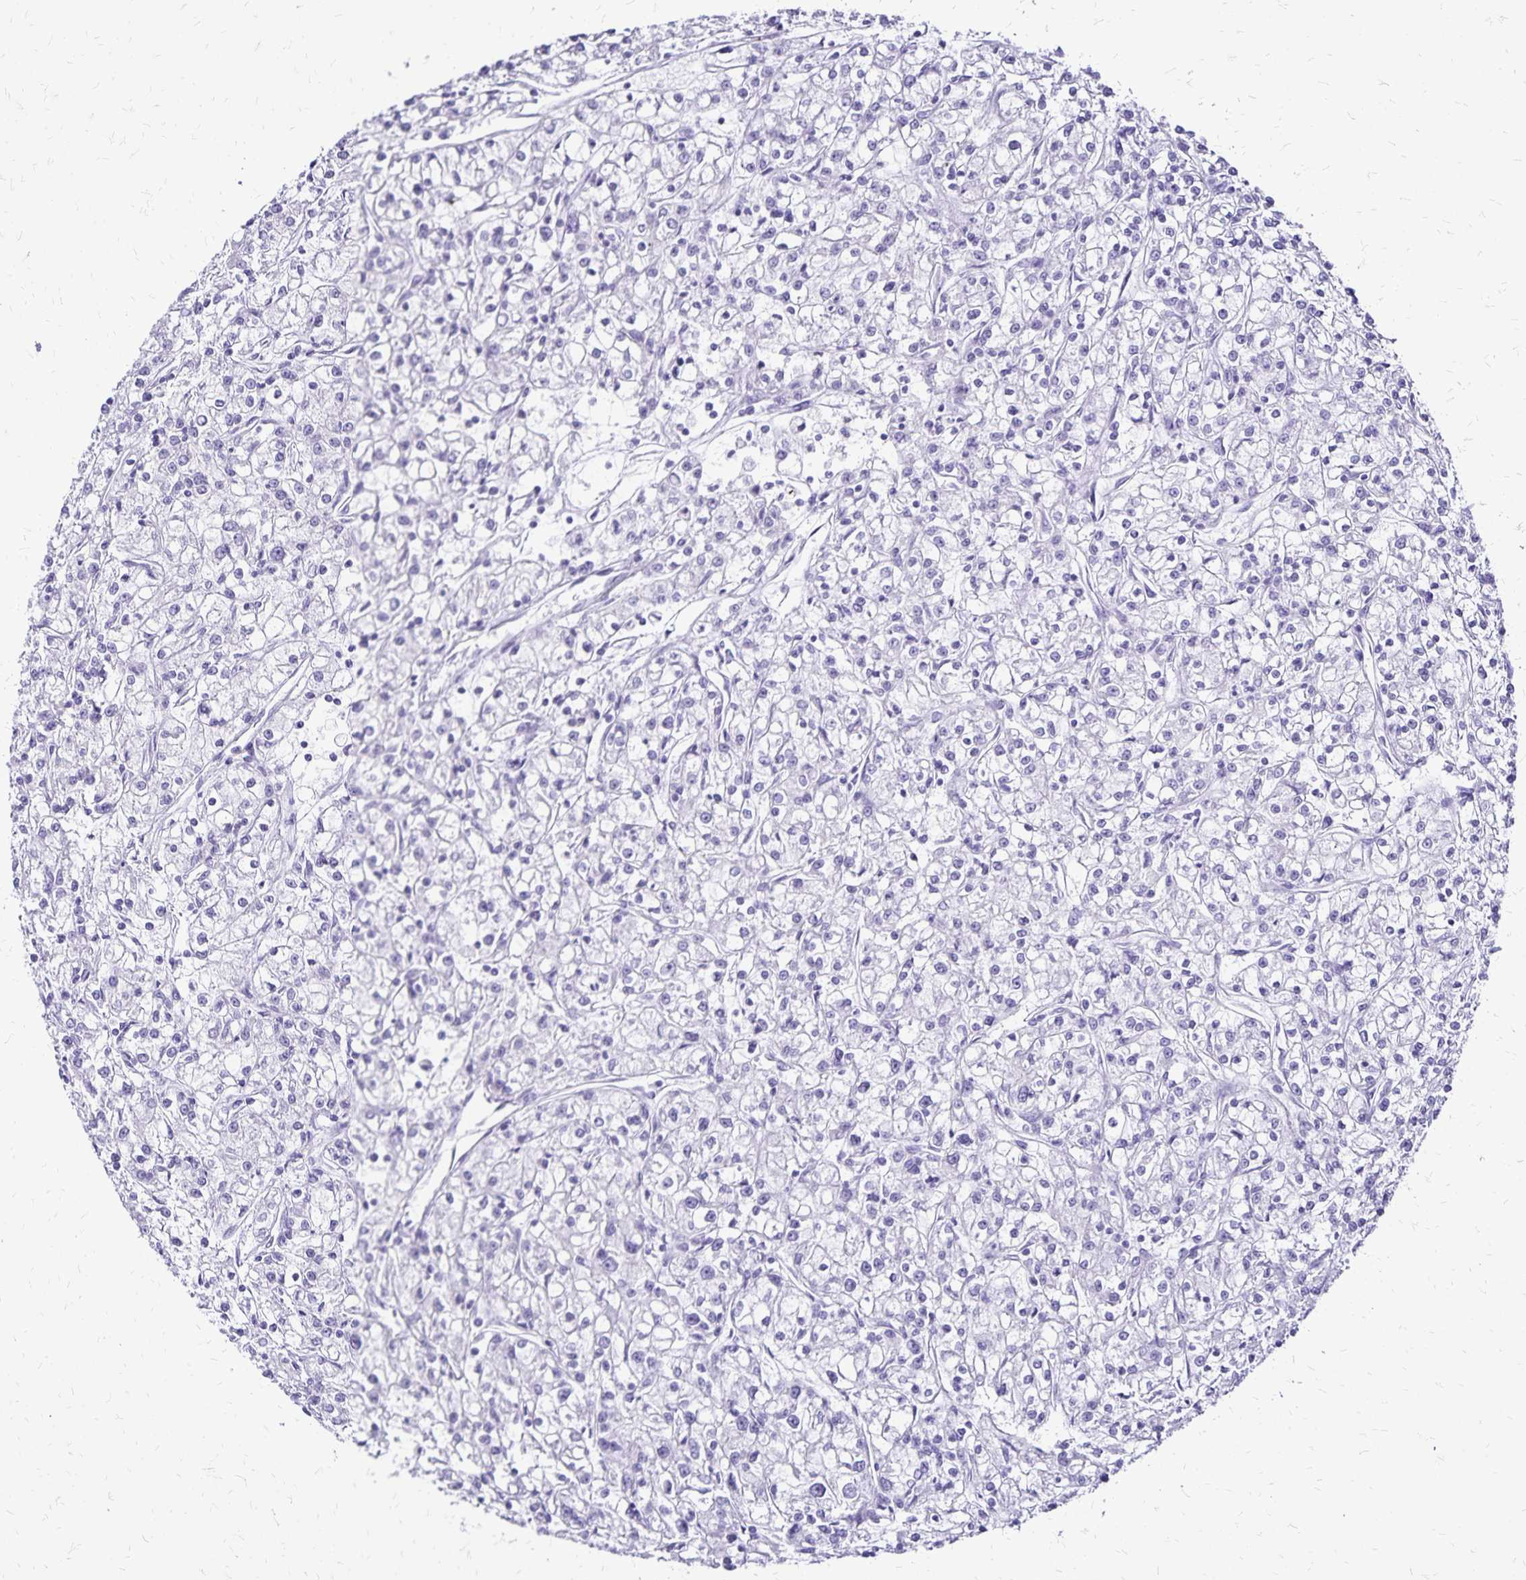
{"staining": {"intensity": "negative", "quantity": "none", "location": "none"}, "tissue": "renal cancer", "cell_type": "Tumor cells", "image_type": "cancer", "snomed": [{"axis": "morphology", "description": "Adenocarcinoma, NOS"}, {"axis": "topography", "description": "Kidney"}], "caption": "Immunohistochemistry (IHC) photomicrograph of human renal adenocarcinoma stained for a protein (brown), which reveals no expression in tumor cells. Brightfield microscopy of immunohistochemistry (IHC) stained with DAB (brown) and hematoxylin (blue), captured at high magnification.", "gene": "LIN28B", "patient": {"sex": "female", "age": 59}}